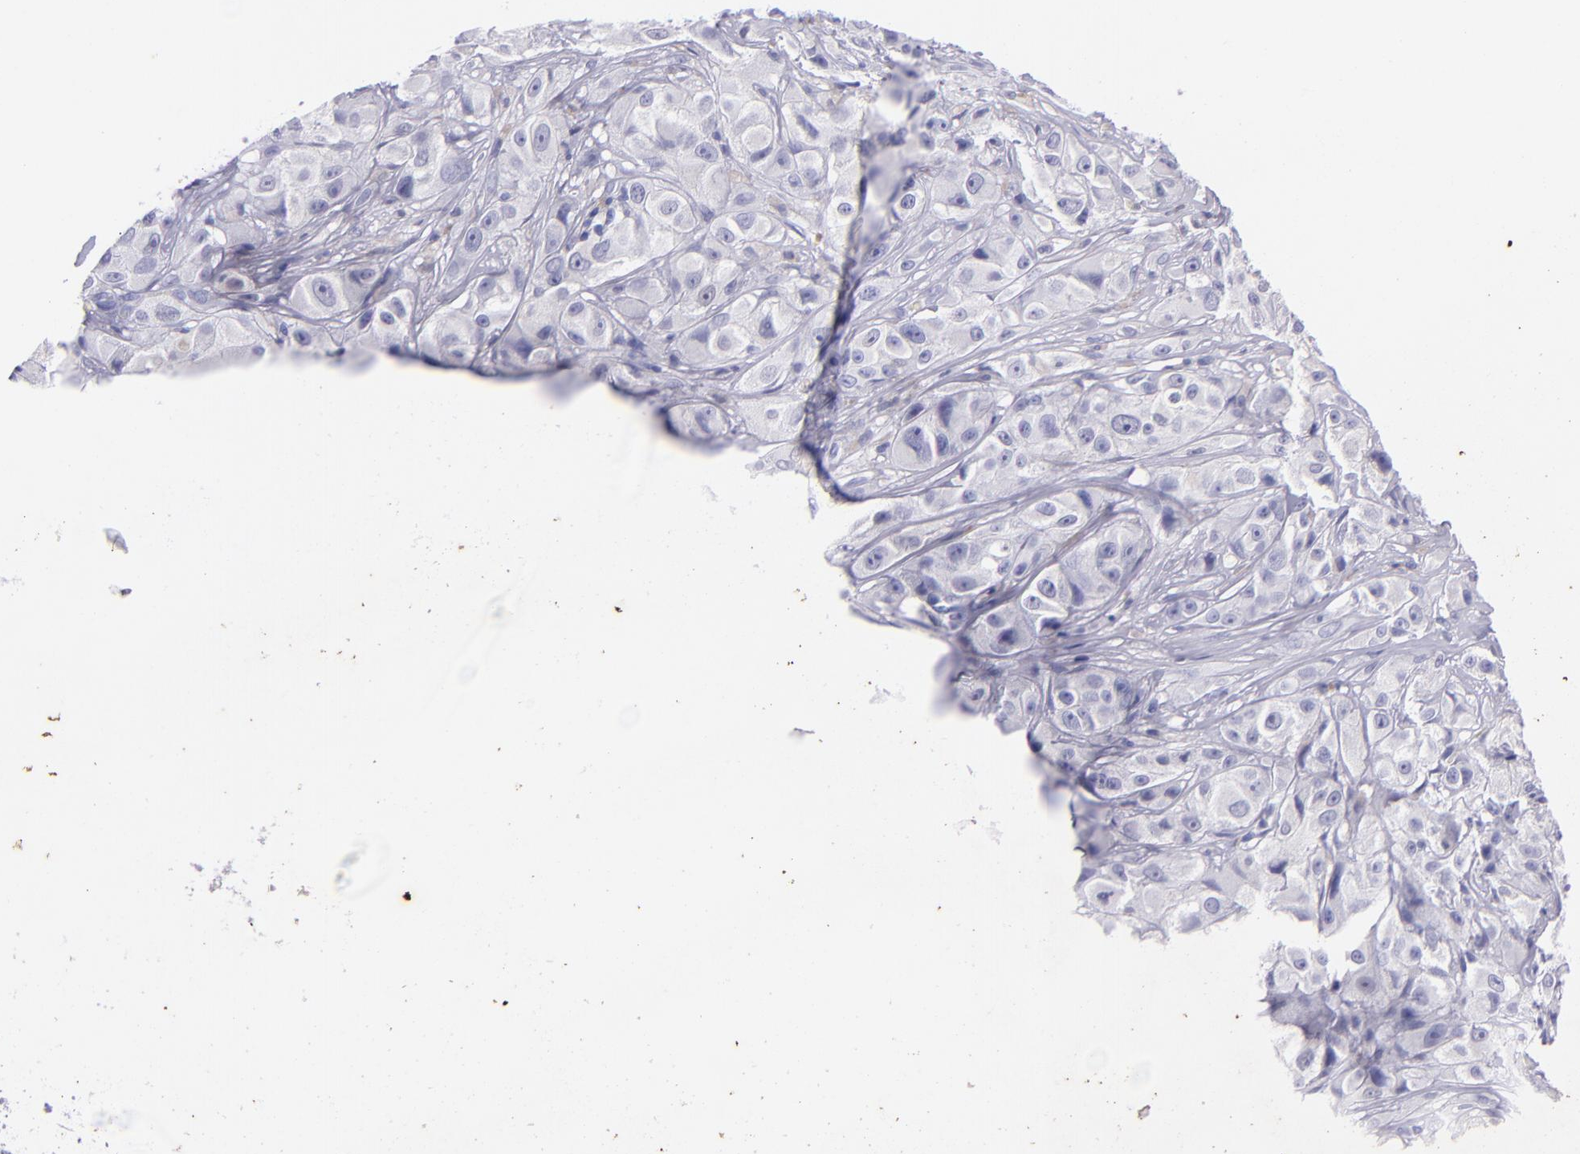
{"staining": {"intensity": "negative", "quantity": "none", "location": "none"}, "tissue": "melanoma", "cell_type": "Tumor cells", "image_type": "cancer", "snomed": [{"axis": "morphology", "description": "Malignant melanoma, NOS"}, {"axis": "topography", "description": "Skin"}], "caption": "Tumor cells show no significant expression in malignant melanoma.", "gene": "UCHL1", "patient": {"sex": "male", "age": 56}}